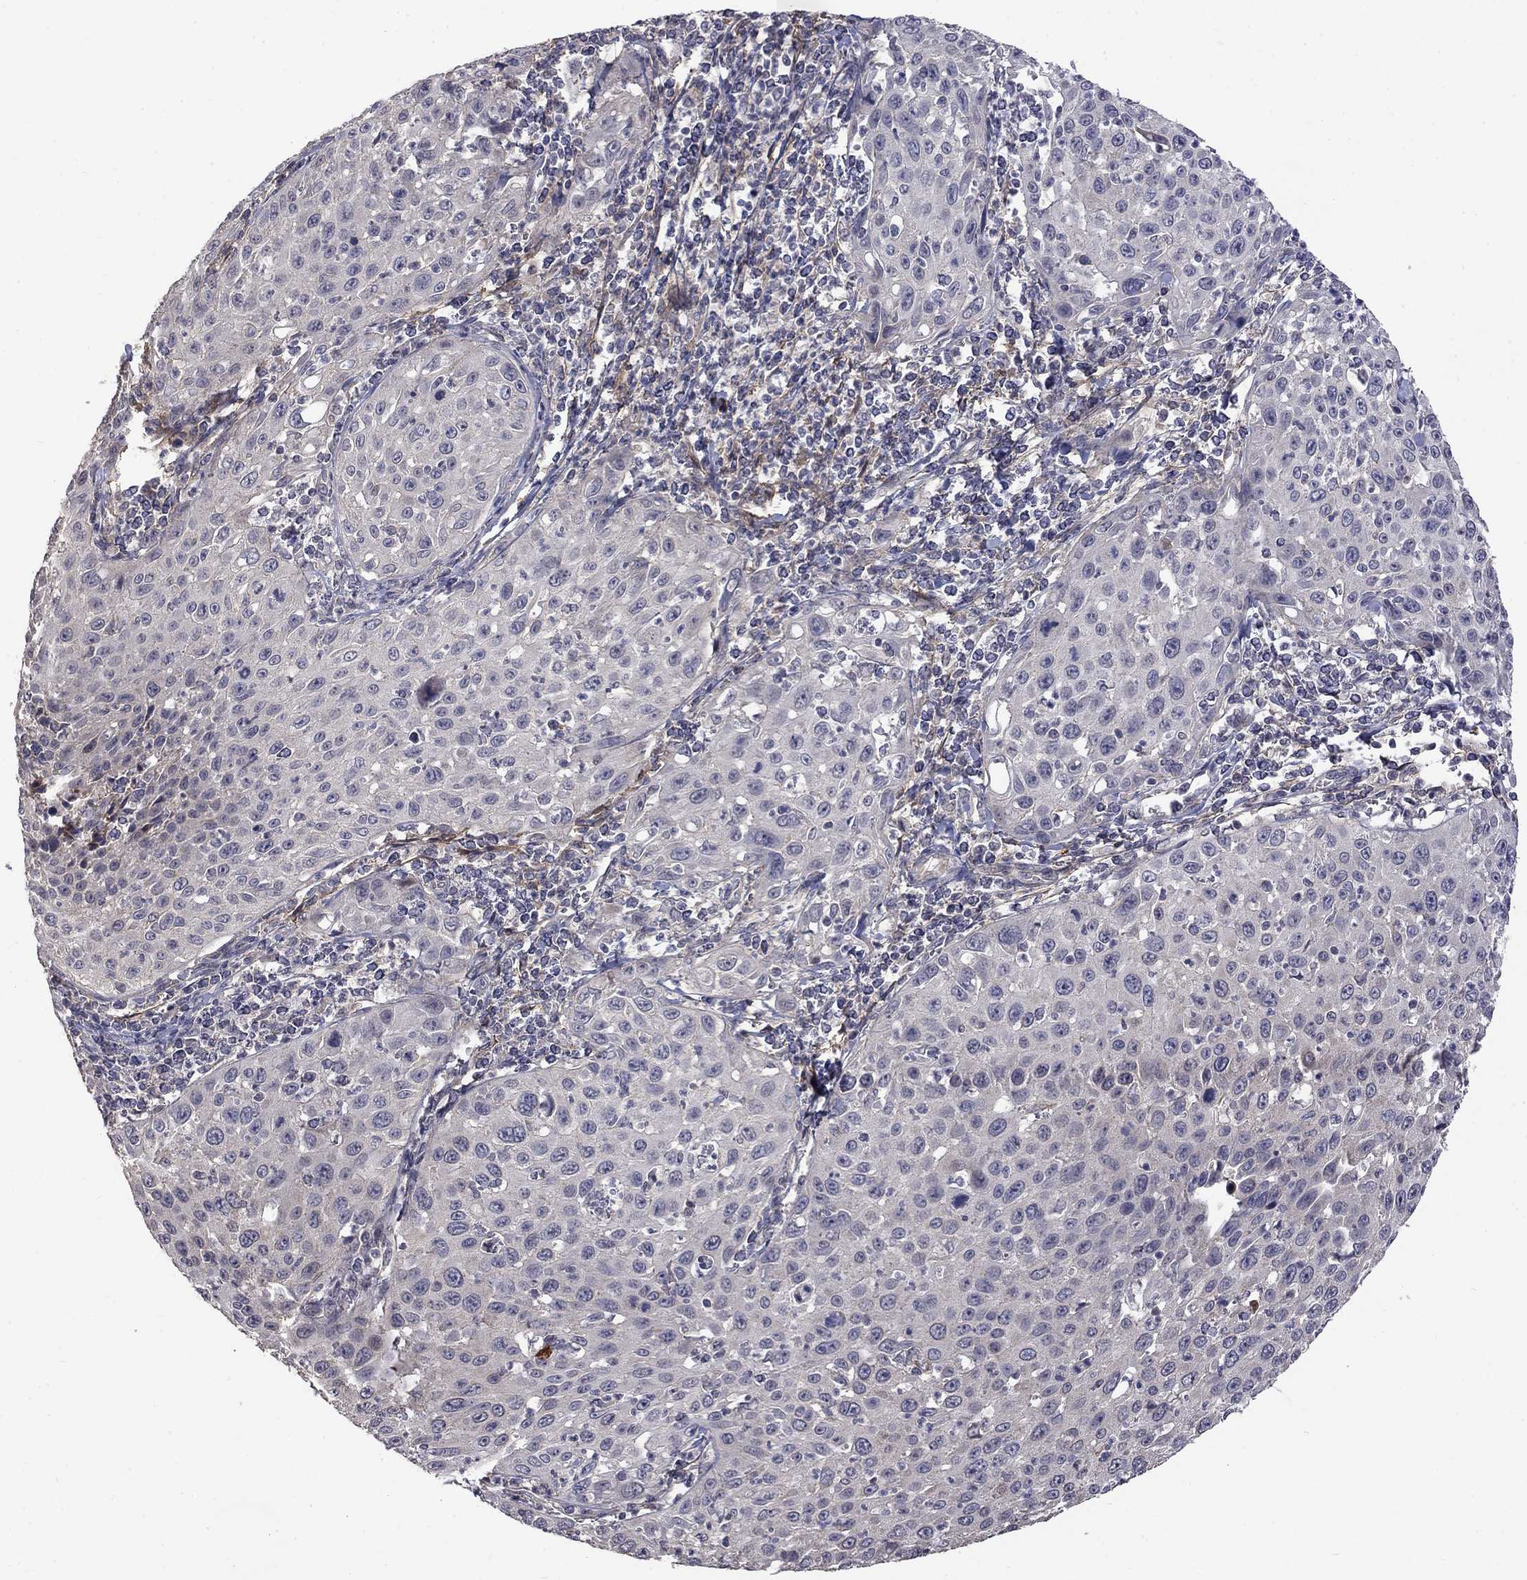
{"staining": {"intensity": "negative", "quantity": "none", "location": "none"}, "tissue": "cervical cancer", "cell_type": "Tumor cells", "image_type": "cancer", "snomed": [{"axis": "morphology", "description": "Squamous cell carcinoma, NOS"}, {"axis": "topography", "description": "Cervix"}], "caption": "Immunohistochemistry micrograph of cervical cancer (squamous cell carcinoma) stained for a protein (brown), which exhibits no staining in tumor cells. (DAB (3,3'-diaminobenzidine) immunohistochemistry with hematoxylin counter stain).", "gene": "SLC39A14", "patient": {"sex": "female", "age": 26}}